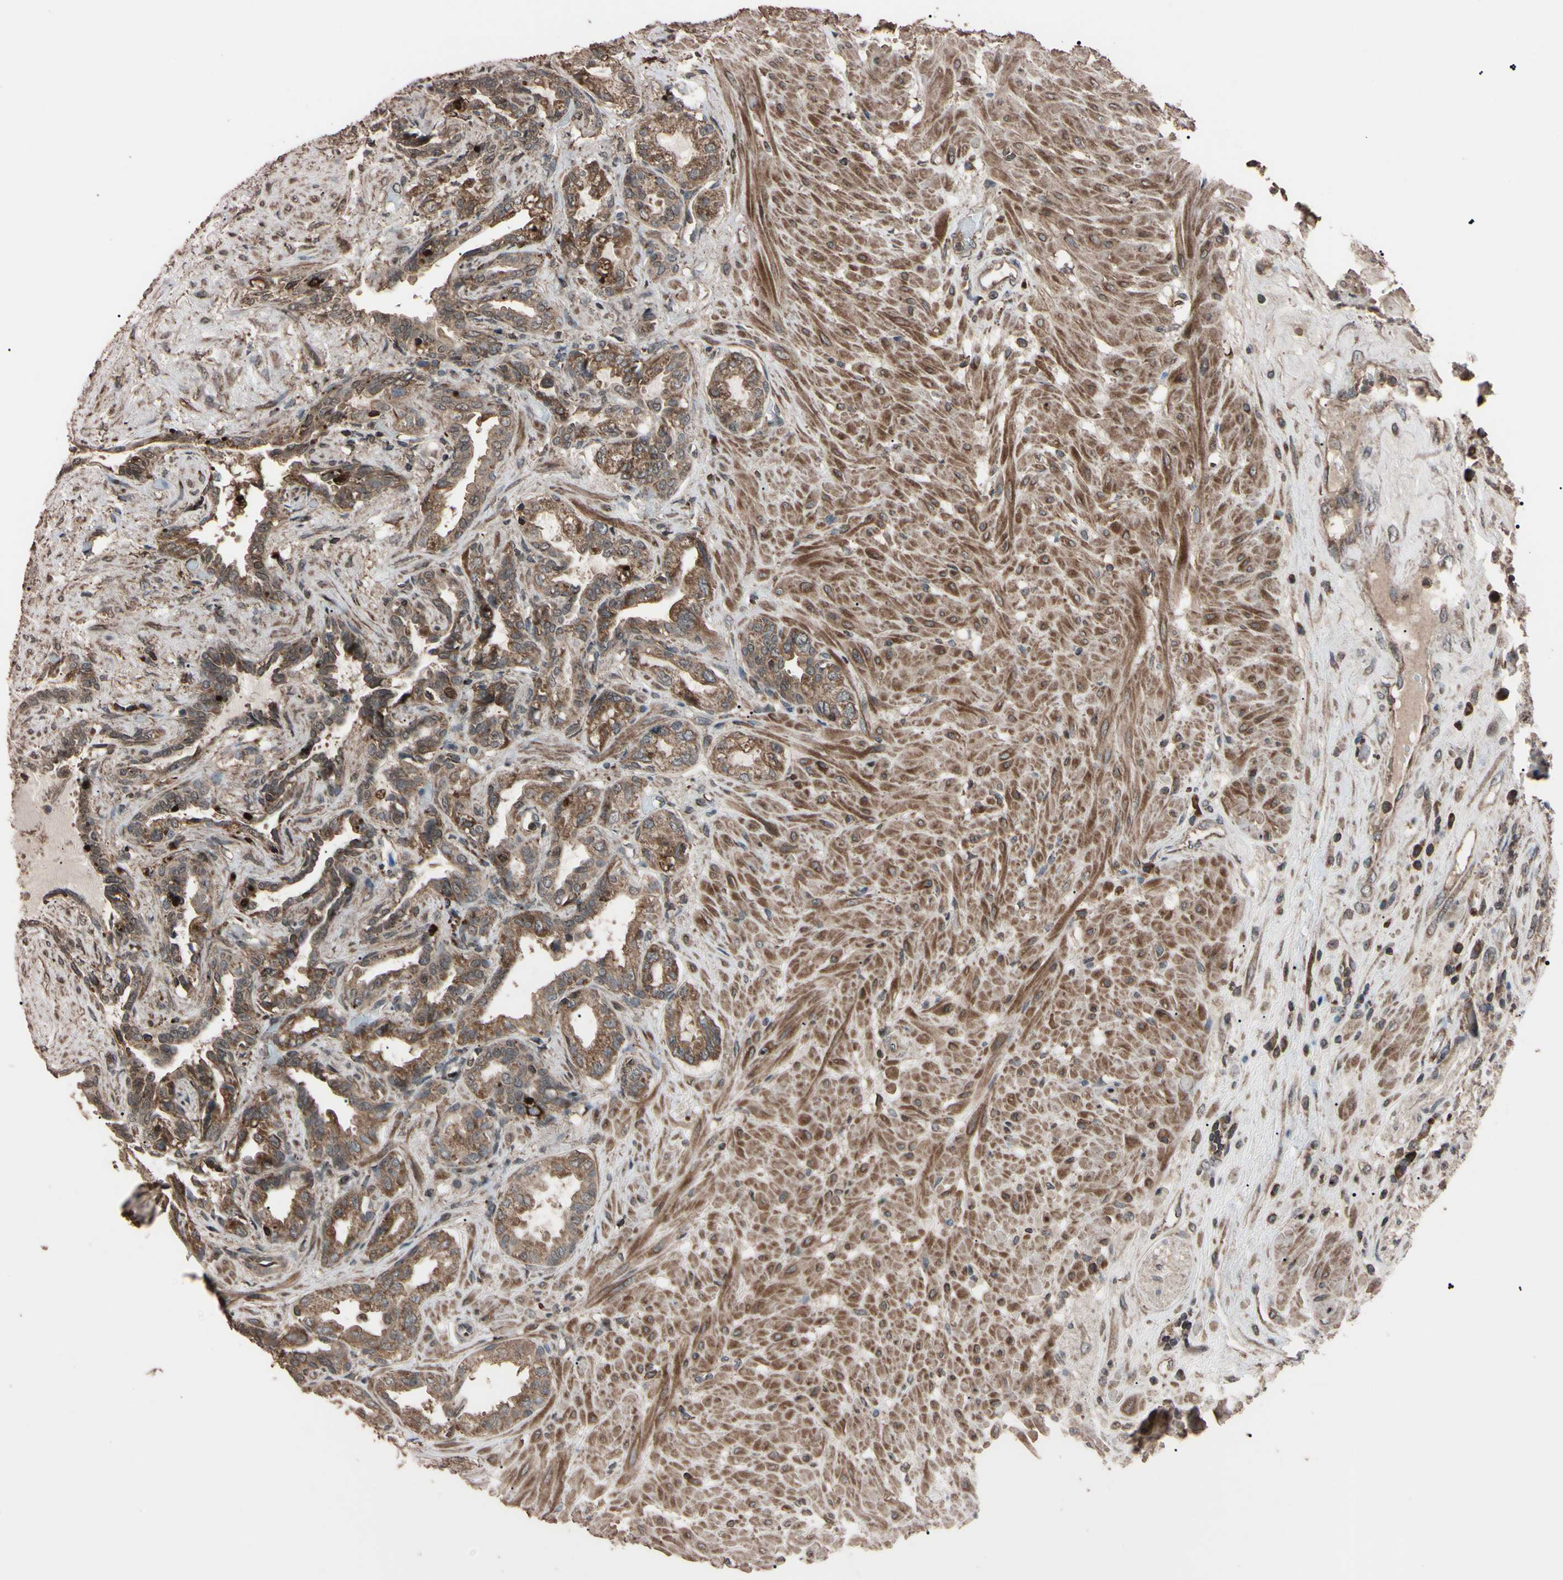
{"staining": {"intensity": "moderate", "quantity": ">75%", "location": "cytoplasmic/membranous,nuclear"}, "tissue": "seminal vesicle", "cell_type": "Glandular cells", "image_type": "normal", "snomed": [{"axis": "morphology", "description": "Normal tissue, NOS"}, {"axis": "topography", "description": "Seminal veicle"}], "caption": "This image demonstrates immunohistochemistry (IHC) staining of benign human seminal vesicle, with medium moderate cytoplasmic/membranous,nuclear expression in about >75% of glandular cells.", "gene": "TNFRSF1A", "patient": {"sex": "male", "age": 61}}